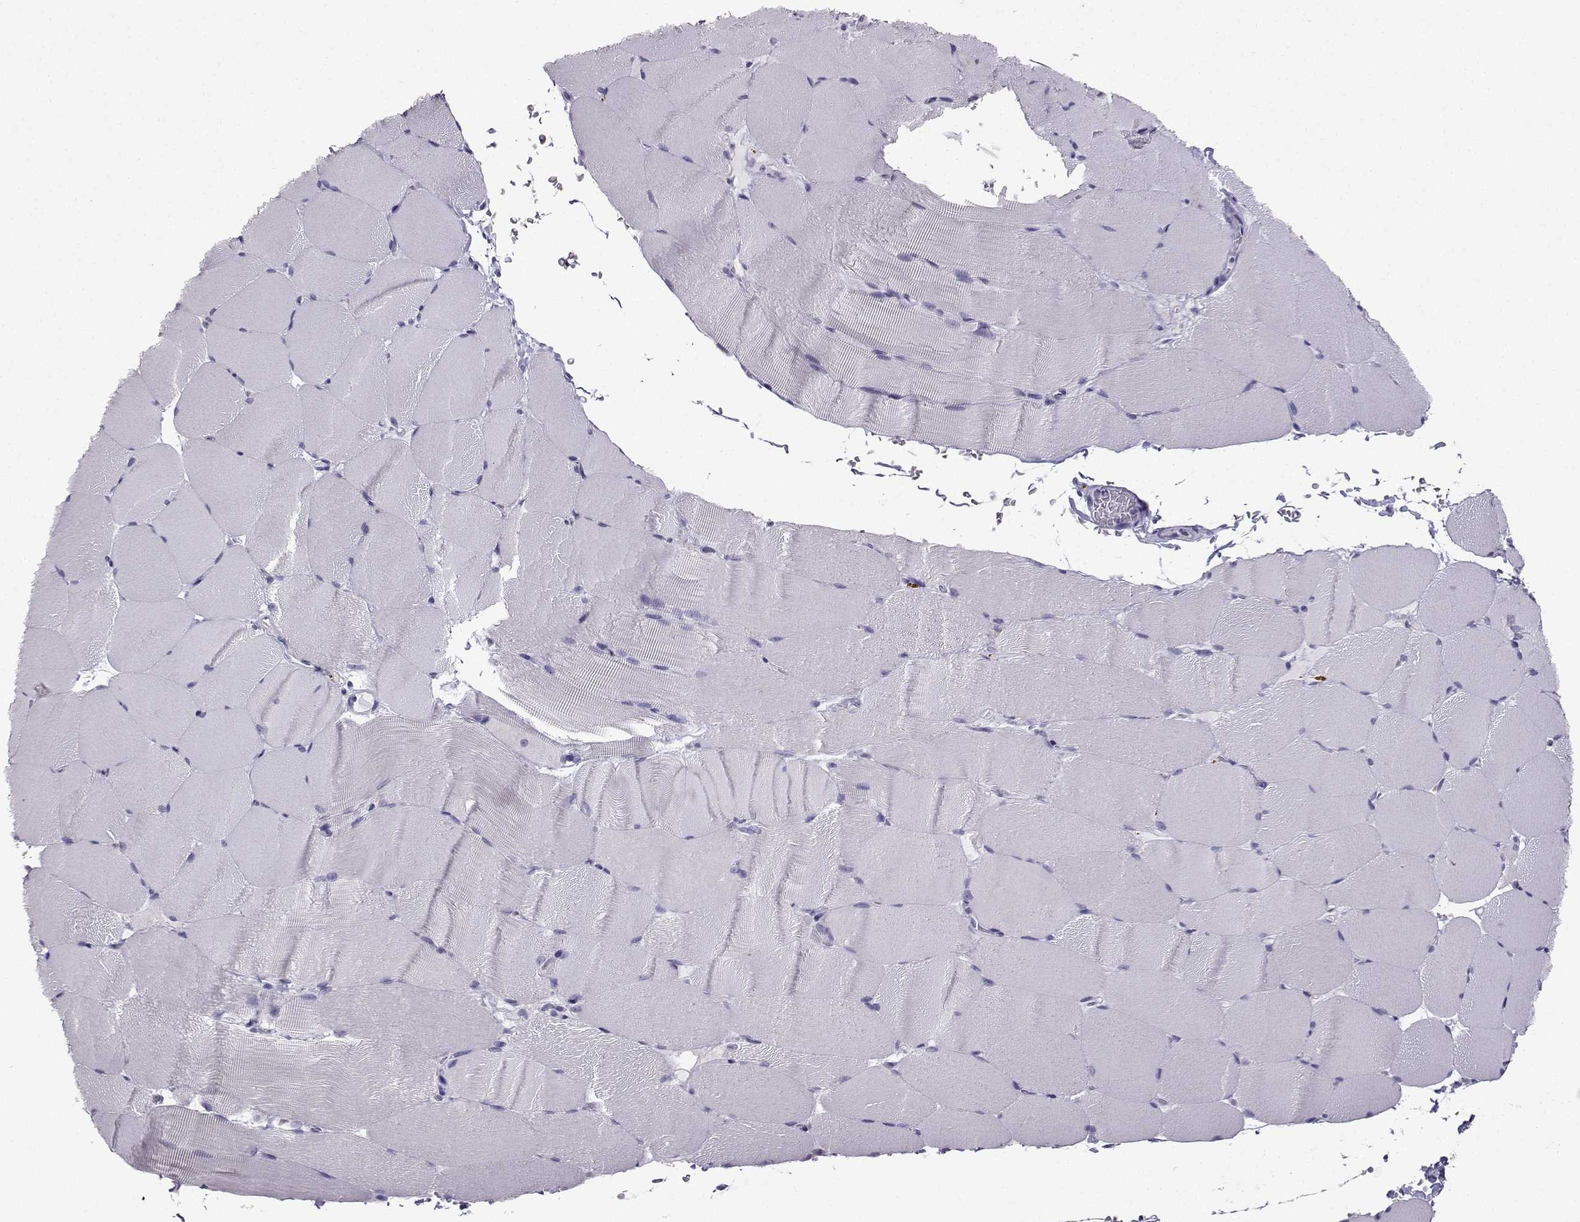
{"staining": {"intensity": "negative", "quantity": "none", "location": "none"}, "tissue": "skeletal muscle", "cell_type": "Myocytes", "image_type": "normal", "snomed": [{"axis": "morphology", "description": "Normal tissue, NOS"}, {"axis": "topography", "description": "Skeletal muscle"}], "caption": "Myocytes are negative for brown protein staining in unremarkable skeletal muscle. (DAB IHC with hematoxylin counter stain).", "gene": "TBR1", "patient": {"sex": "female", "age": 37}}